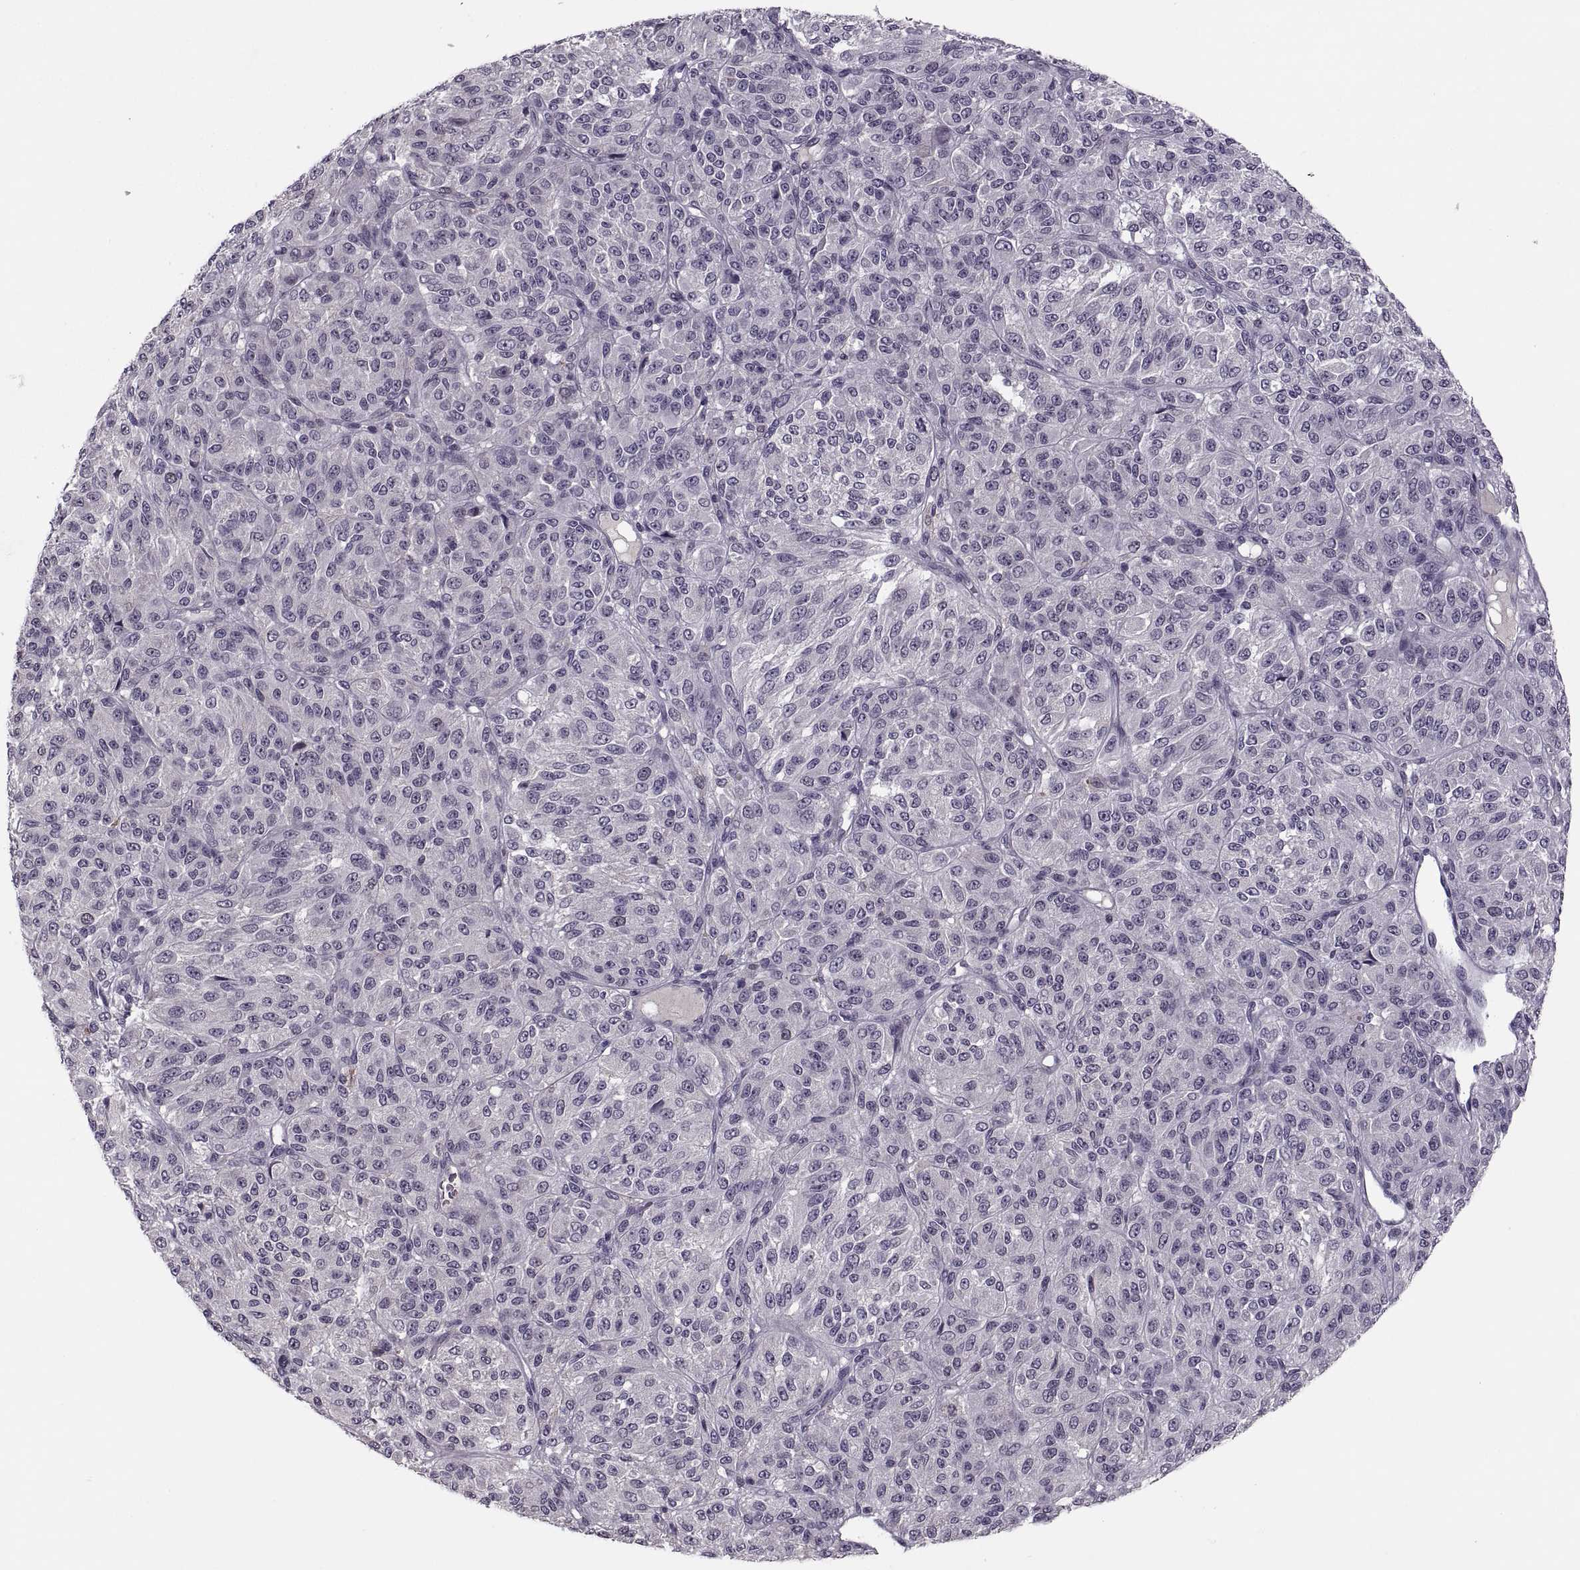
{"staining": {"intensity": "negative", "quantity": "none", "location": "none"}, "tissue": "melanoma", "cell_type": "Tumor cells", "image_type": "cancer", "snomed": [{"axis": "morphology", "description": "Malignant melanoma, Metastatic site"}, {"axis": "topography", "description": "Brain"}], "caption": "Tumor cells show no significant positivity in melanoma.", "gene": "CACNA1F", "patient": {"sex": "female", "age": 56}}